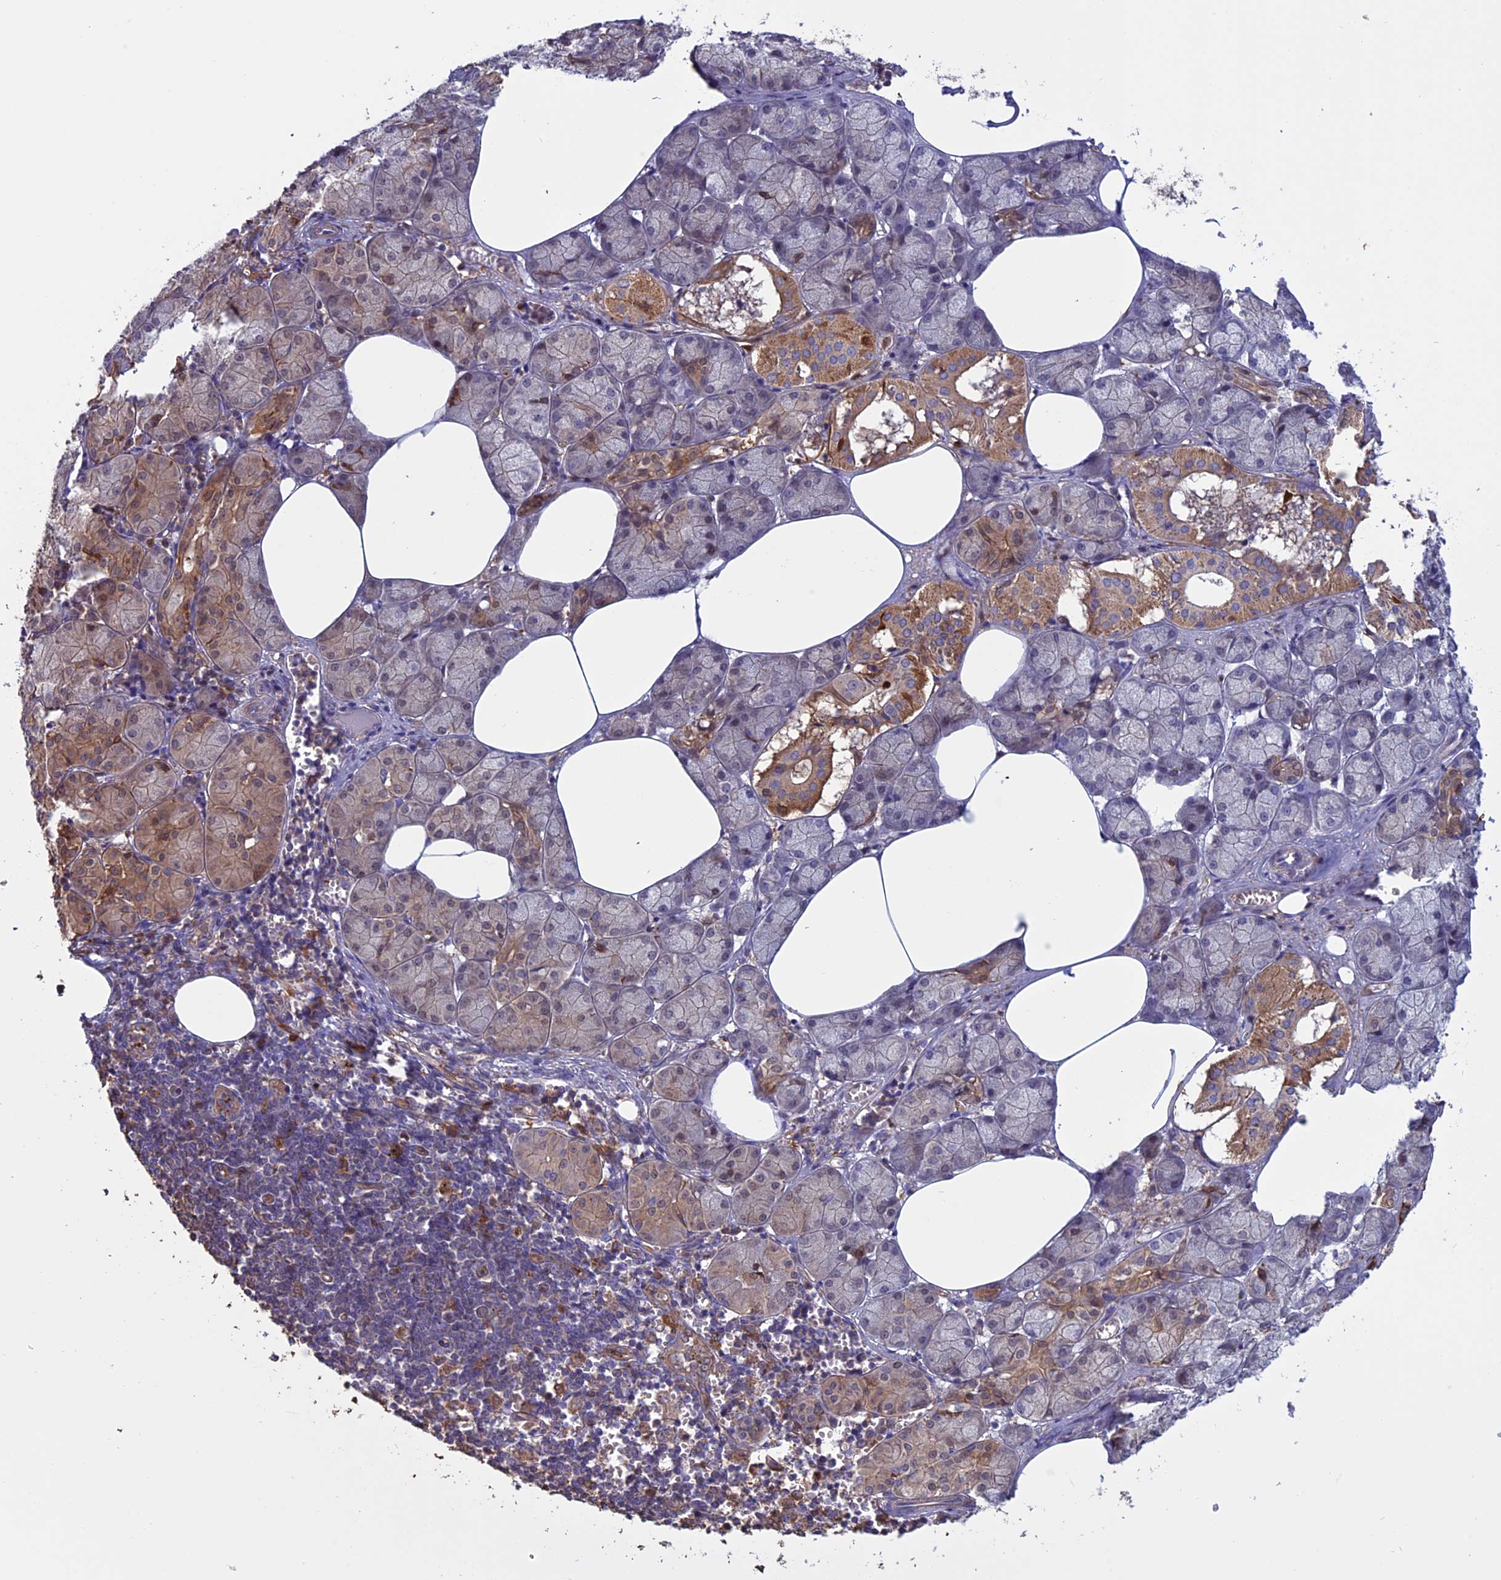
{"staining": {"intensity": "moderate", "quantity": "25%-75%", "location": "cytoplasmic/membranous"}, "tissue": "salivary gland", "cell_type": "Glandular cells", "image_type": "normal", "snomed": [{"axis": "morphology", "description": "Normal tissue, NOS"}, {"axis": "topography", "description": "Salivary gland"}], "caption": "Unremarkable salivary gland shows moderate cytoplasmic/membranous staining in about 25%-75% of glandular cells, visualized by immunohistochemistry.", "gene": "ARHGAP18", "patient": {"sex": "male", "age": 62}}